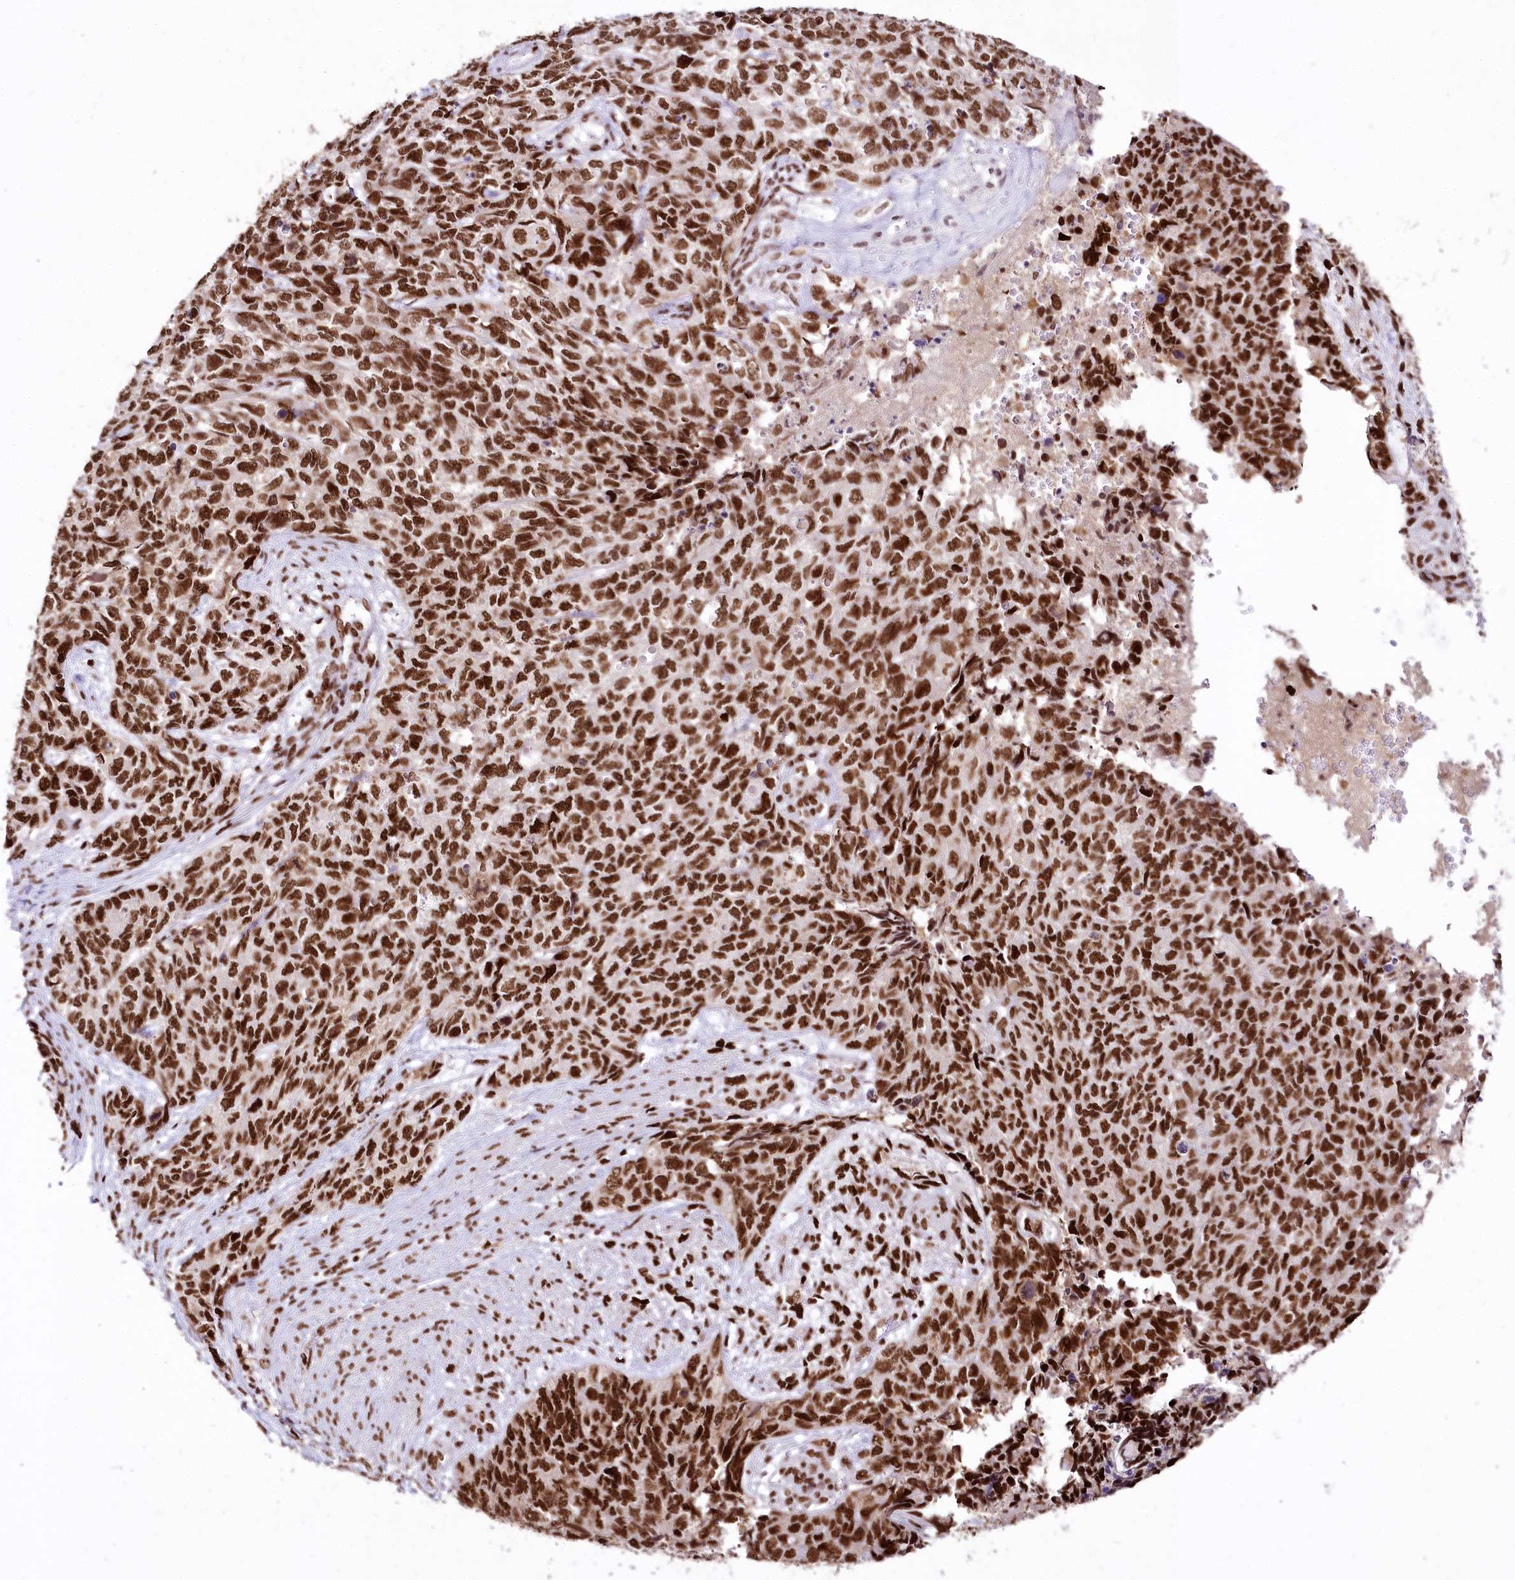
{"staining": {"intensity": "strong", "quantity": ">75%", "location": "nuclear"}, "tissue": "cervical cancer", "cell_type": "Tumor cells", "image_type": "cancer", "snomed": [{"axis": "morphology", "description": "Squamous cell carcinoma, NOS"}, {"axis": "topography", "description": "Cervix"}], "caption": "A micrograph of cervical squamous cell carcinoma stained for a protein reveals strong nuclear brown staining in tumor cells. (DAB = brown stain, brightfield microscopy at high magnification).", "gene": "SMARCE1", "patient": {"sex": "female", "age": 63}}